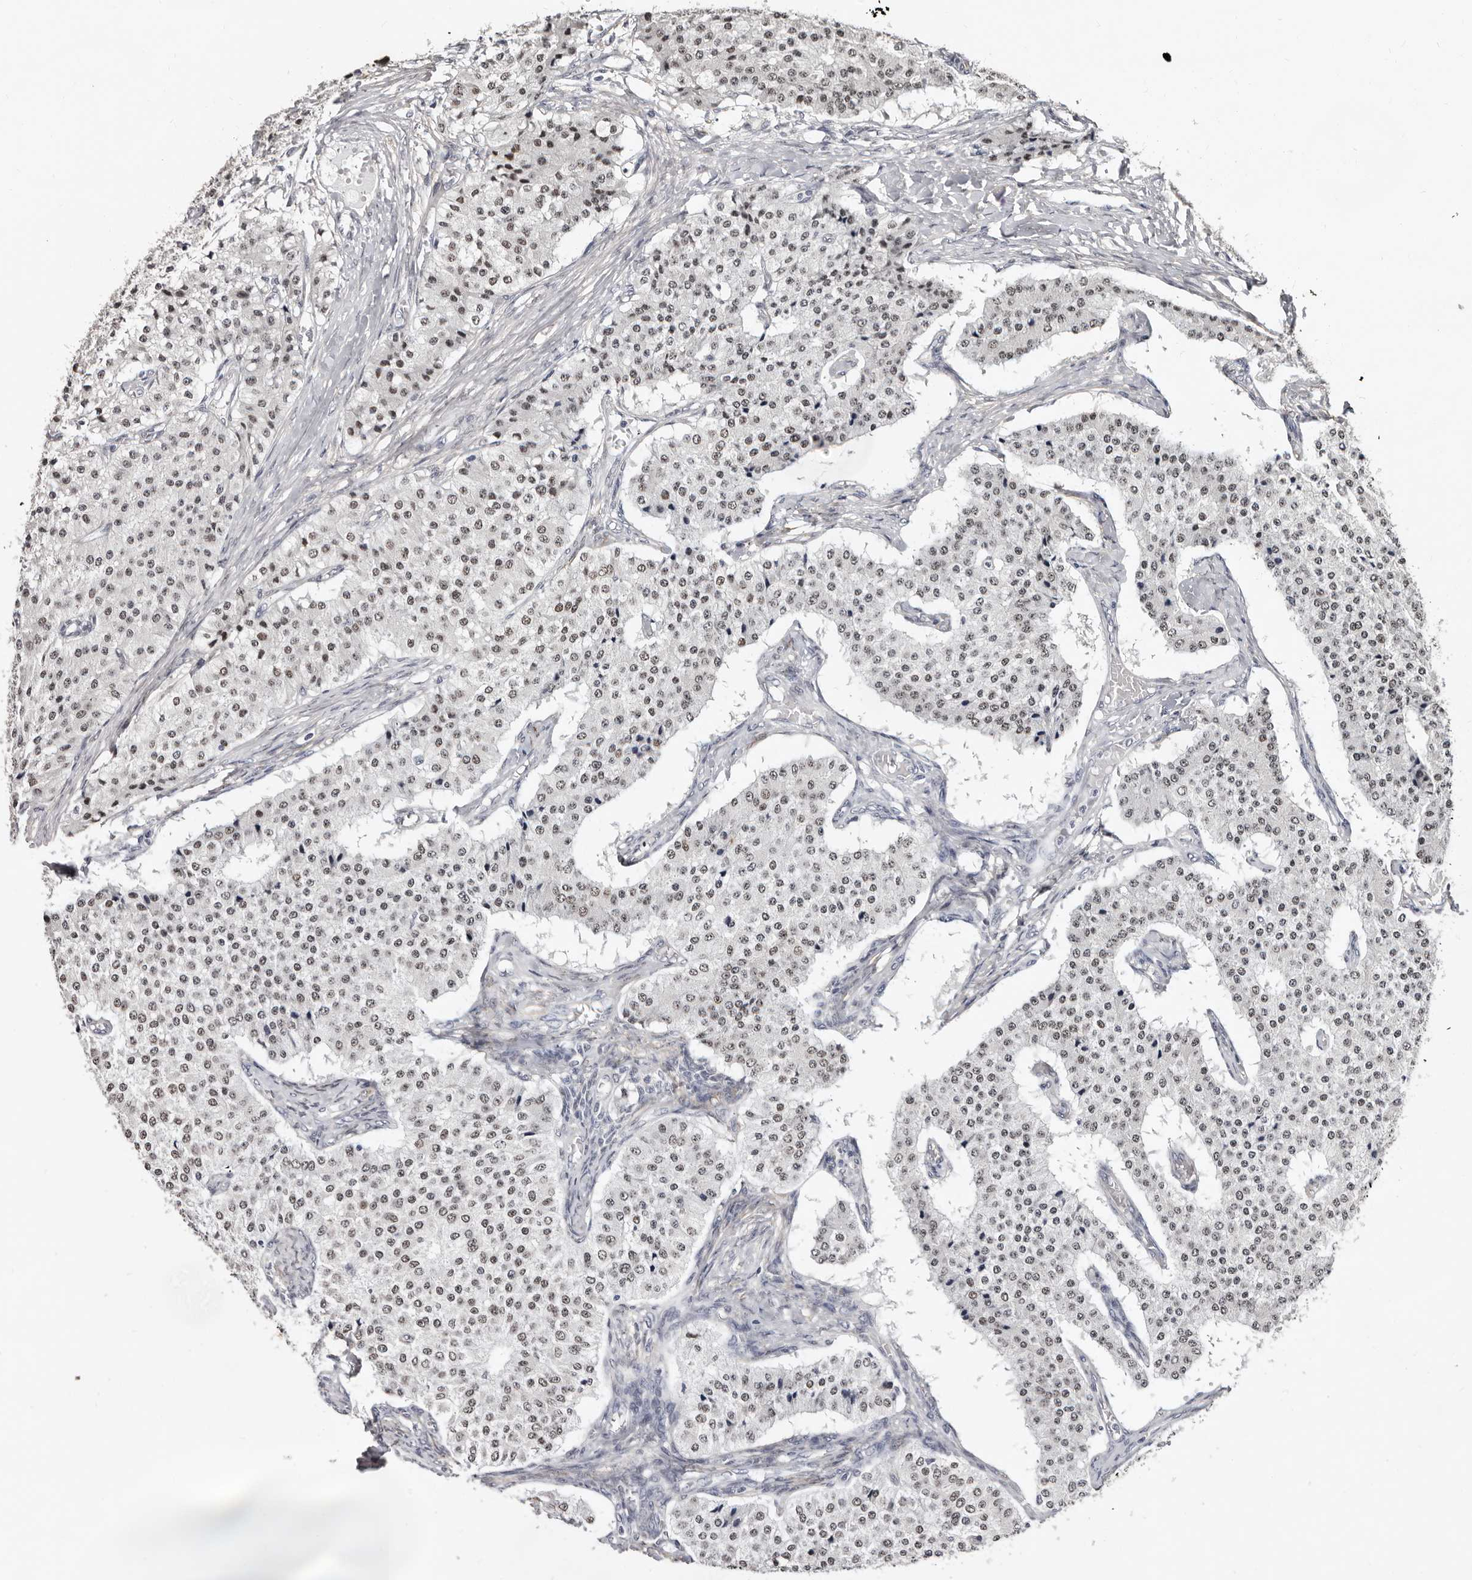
{"staining": {"intensity": "moderate", "quantity": ">75%", "location": "nuclear"}, "tissue": "carcinoid", "cell_type": "Tumor cells", "image_type": "cancer", "snomed": [{"axis": "morphology", "description": "Carcinoid, malignant, NOS"}, {"axis": "topography", "description": "Colon"}], "caption": "A high-resolution image shows immunohistochemistry (IHC) staining of malignant carcinoid, which shows moderate nuclear staining in about >75% of tumor cells. (Stains: DAB (3,3'-diaminobenzidine) in brown, nuclei in blue, Microscopy: brightfield microscopy at high magnification).", "gene": "KHDRBS2", "patient": {"sex": "female", "age": 52}}